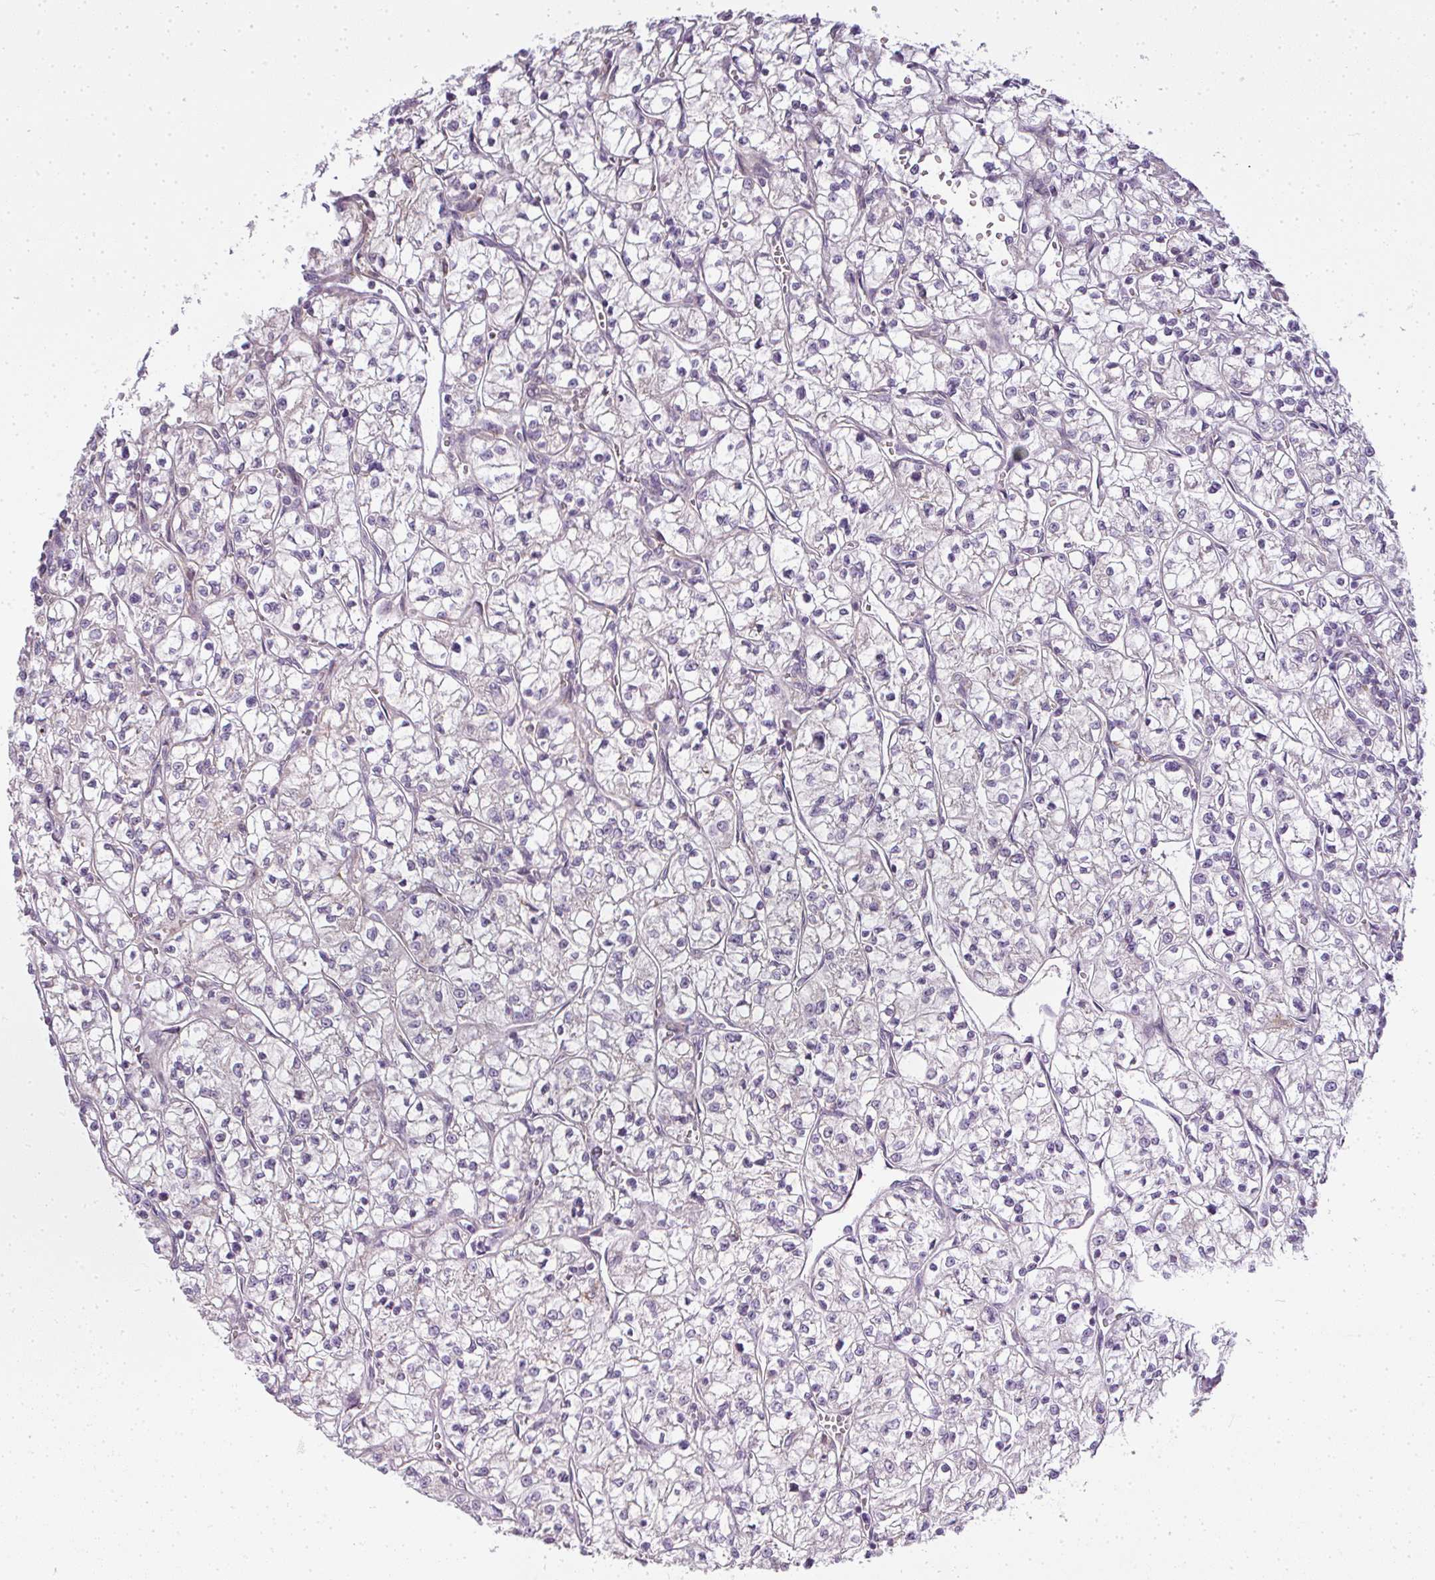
{"staining": {"intensity": "negative", "quantity": "none", "location": "none"}, "tissue": "renal cancer", "cell_type": "Tumor cells", "image_type": "cancer", "snomed": [{"axis": "morphology", "description": "Adenocarcinoma, NOS"}, {"axis": "topography", "description": "Kidney"}], "caption": "IHC micrograph of neoplastic tissue: renal cancer stained with DAB (3,3'-diaminobenzidine) demonstrates no significant protein positivity in tumor cells.", "gene": "MED19", "patient": {"sex": "female", "age": 64}}